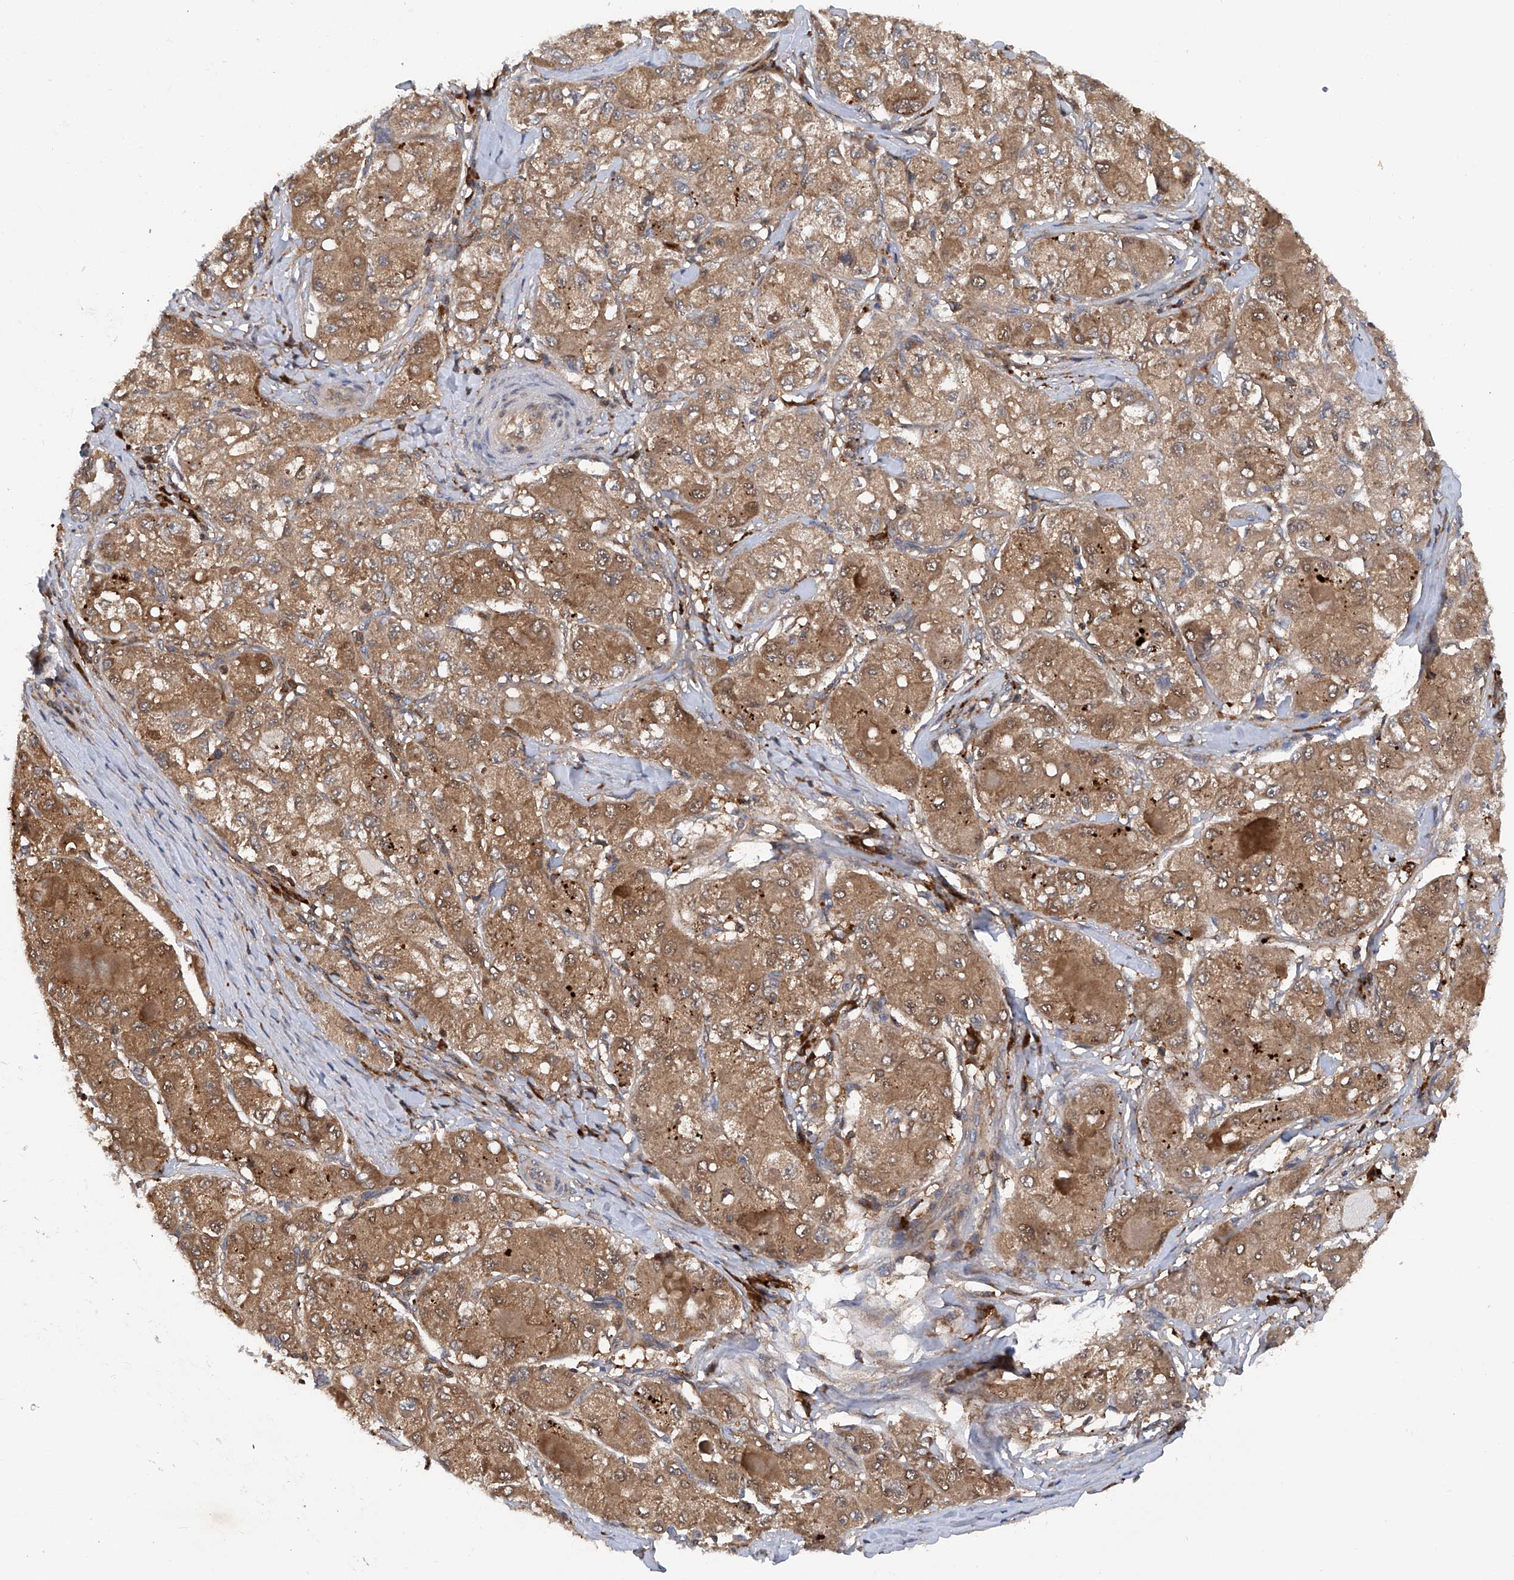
{"staining": {"intensity": "moderate", "quantity": ">75%", "location": "cytoplasmic/membranous"}, "tissue": "liver cancer", "cell_type": "Tumor cells", "image_type": "cancer", "snomed": [{"axis": "morphology", "description": "Carcinoma, Hepatocellular, NOS"}, {"axis": "topography", "description": "Liver"}], "caption": "IHC (DAB (3,3'-diaminobenzidine)) staining of hepatocellular carcinoma (liver) exhibits moderate cytoplasmic/membranous protein expression in approximately >75% of tumor cells.", "gene": "ASCC3", "patient": {"sex": "male", "age": 80}}